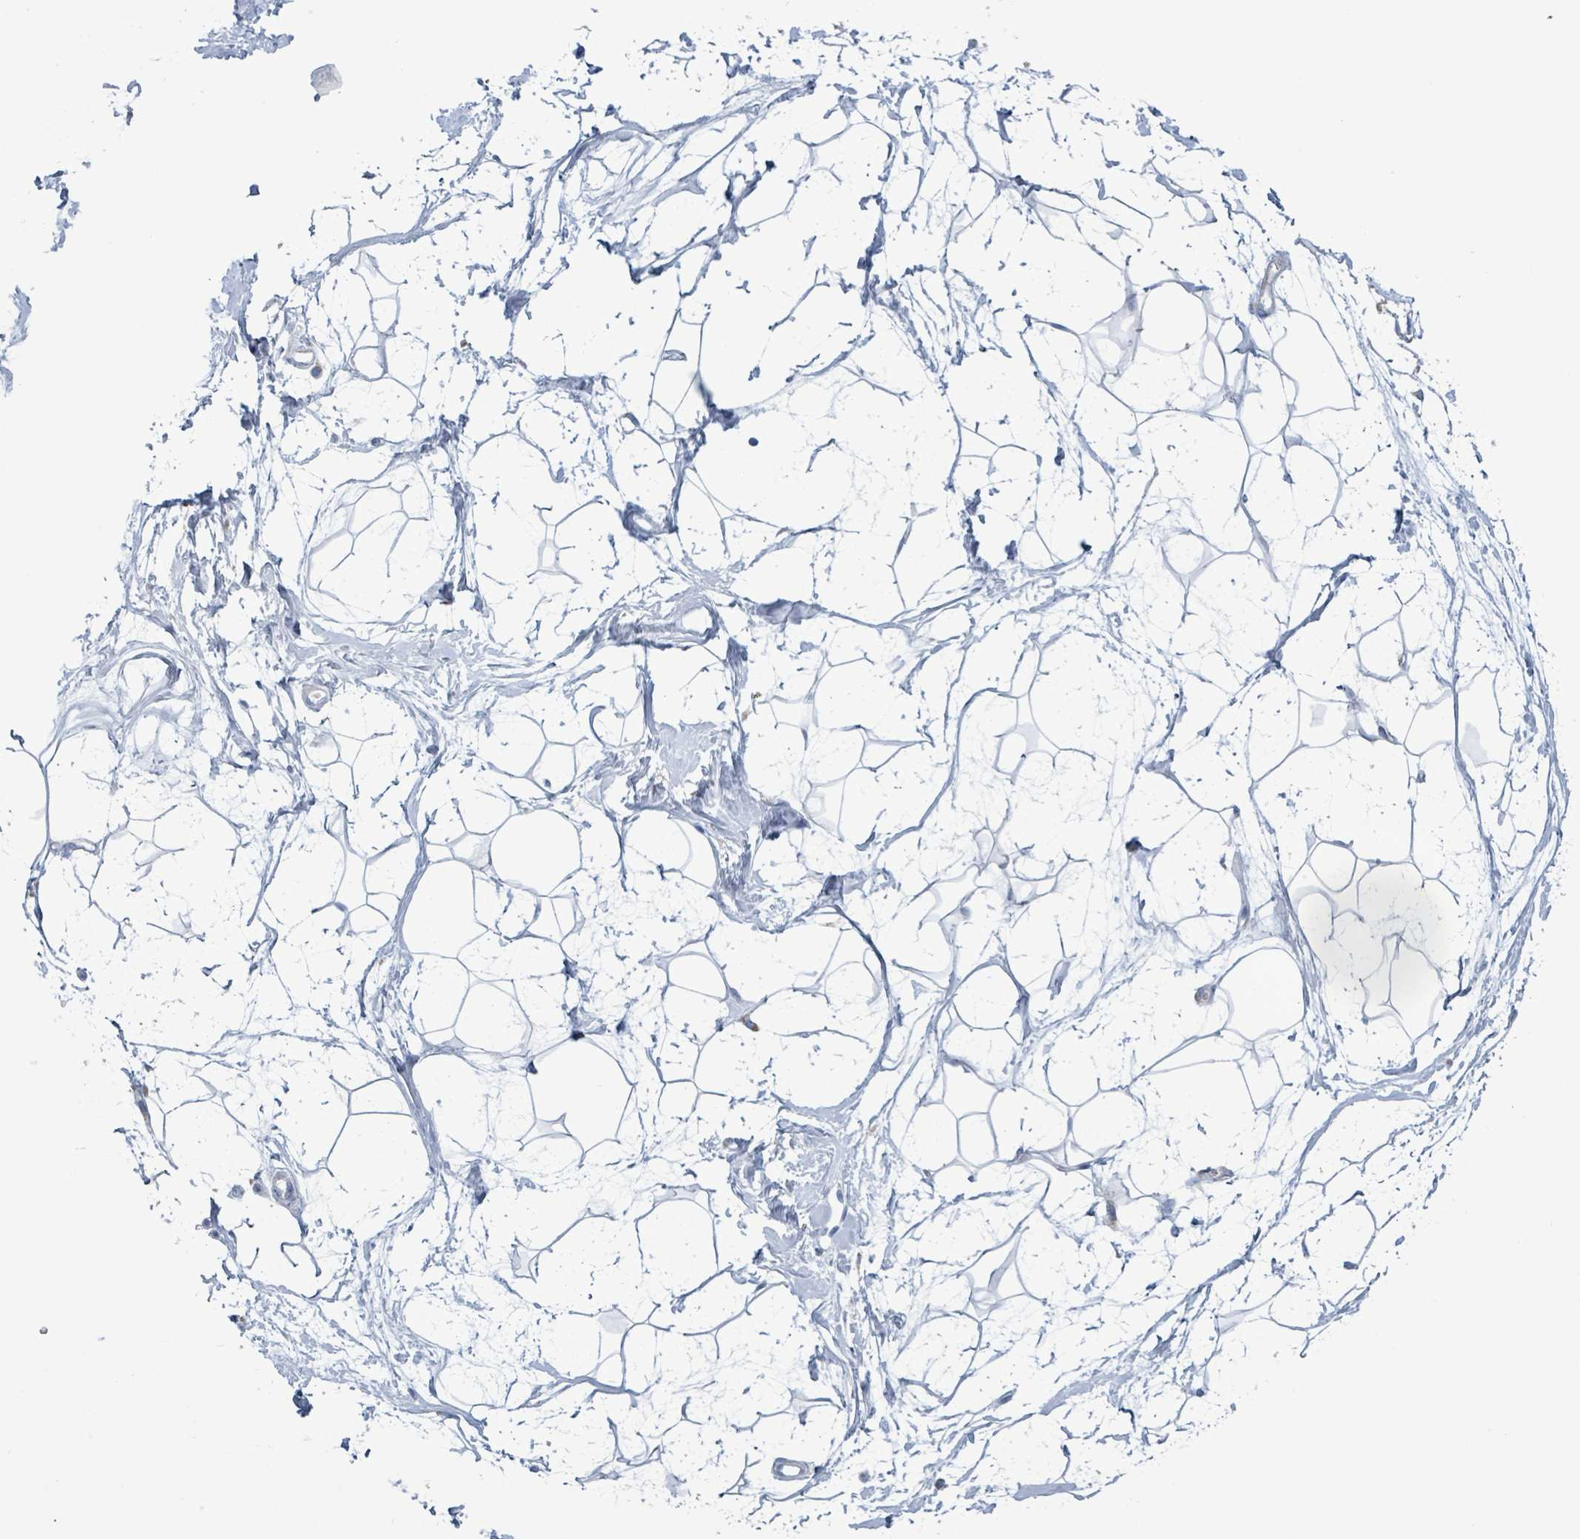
{"staining": {"intensity": "negative", "quantity": "none", "location": "none"}, "tissue": "breast", "cell_type": "Adipocytes", "image_type": "normal", "snomed": [{"axis": "morphology", "description": "Normal tissue, NOS"}, {"axis": "topography", "description": "Breast"}], "caption": "DAB (3,3'-diaminobenzidine) immunohistochemical staining of benign human breast demonstrates no significant expression in adipocytes. Brightfield microscopy of immunohistochemistry (IHC) stained with DAB (3,3'-diaminobenzidine) (brown) and hematoxylin (blue), captured at high magnification.", "gene": "AKR1C4", "patient": {"sex": "female", "age": 45}}